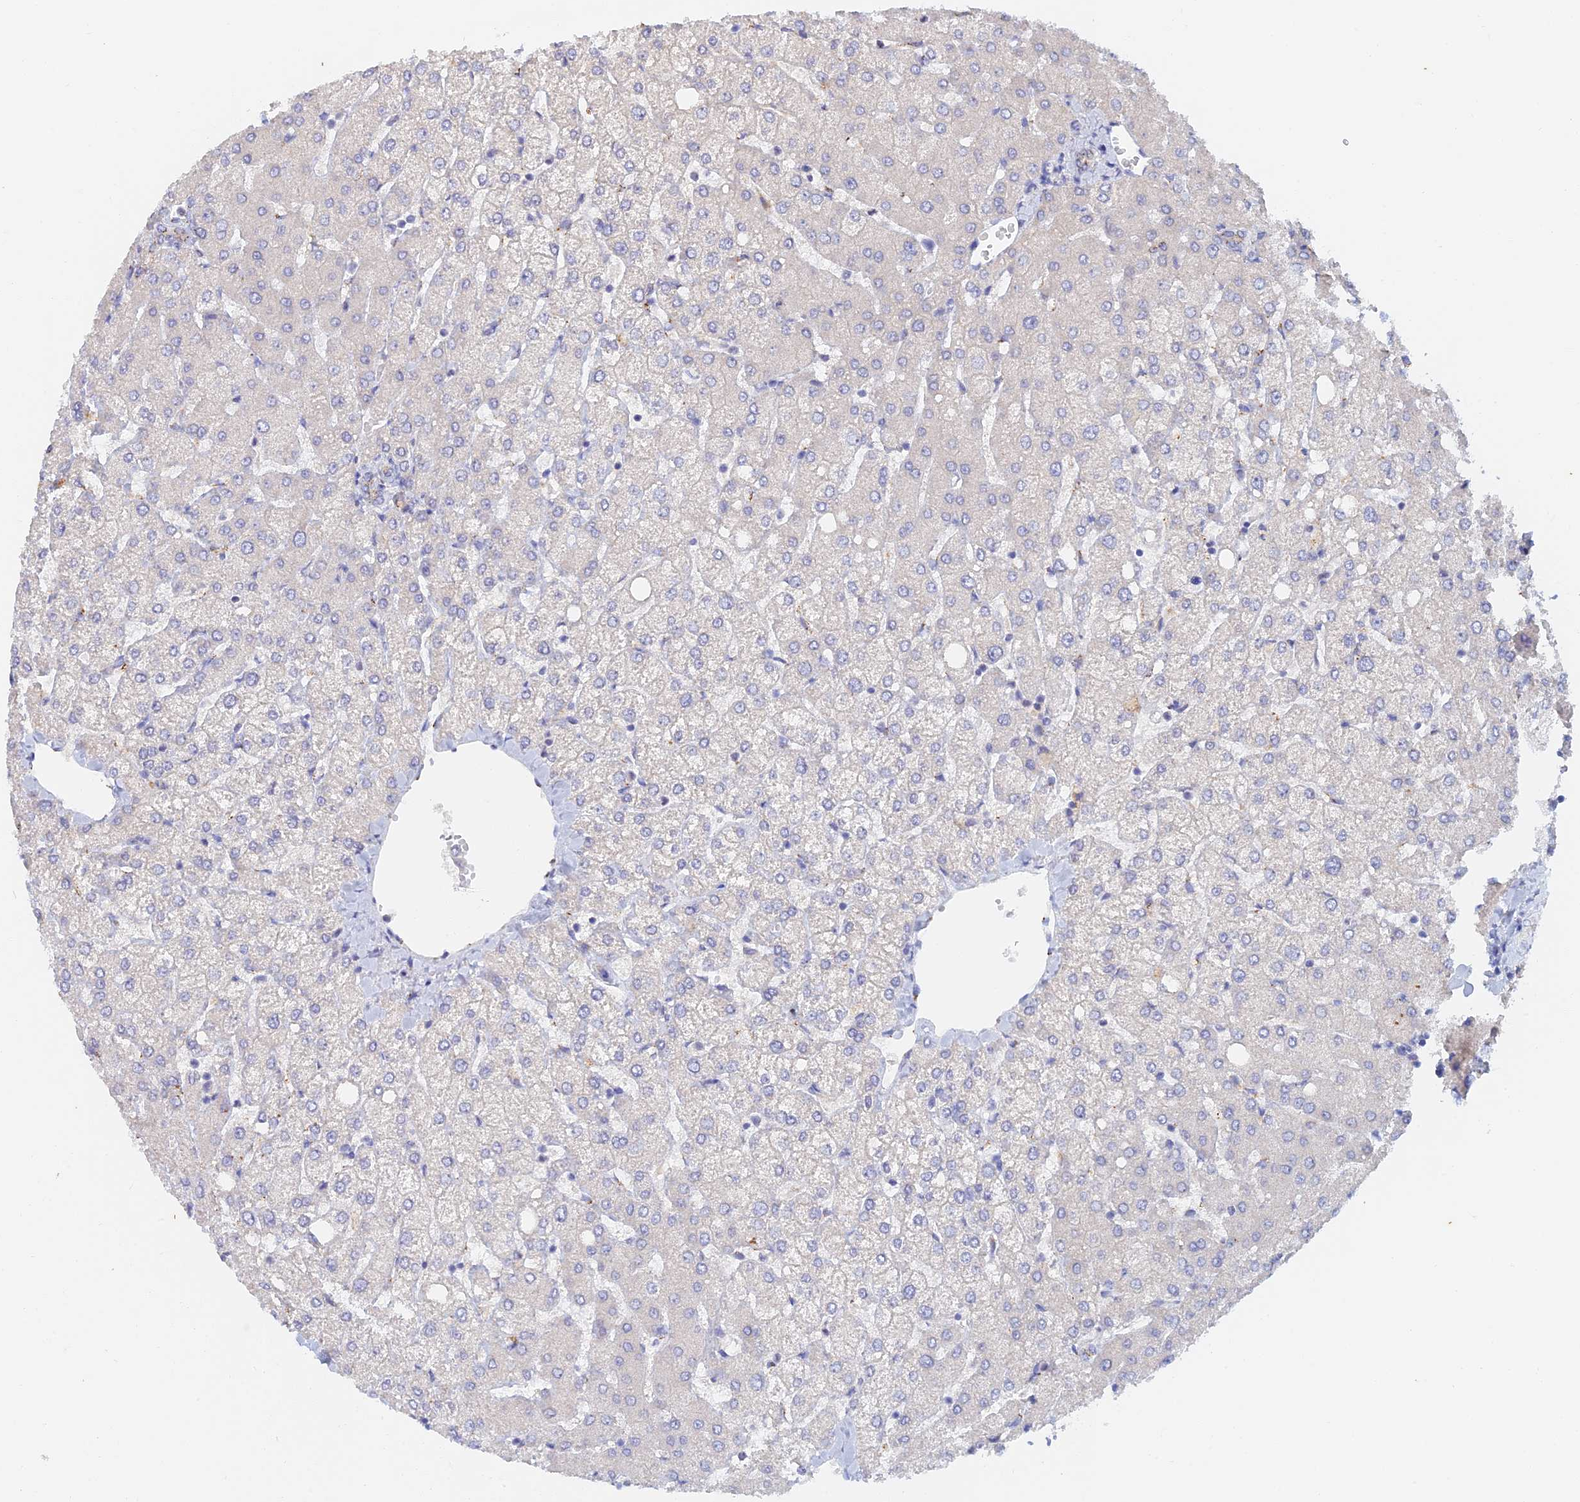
{"staining": {"intensity": "negative", "quantity": "none", "location": "none"}, "tissue": "liver", "cell_type": "Cholangiocytes", "image_type": "normal", "snomed": [{"axis": "morphology", "description": "Normal tissue, NOS"}, {"axis": "topography", "description": "Liver"}], "caption": "DAB immunohistochemical staining of normal liver demonstrates no significant expression in cholangiocytes.", "gene": "SLC24A3", "patient": {"sex": "female", "age": 54}}